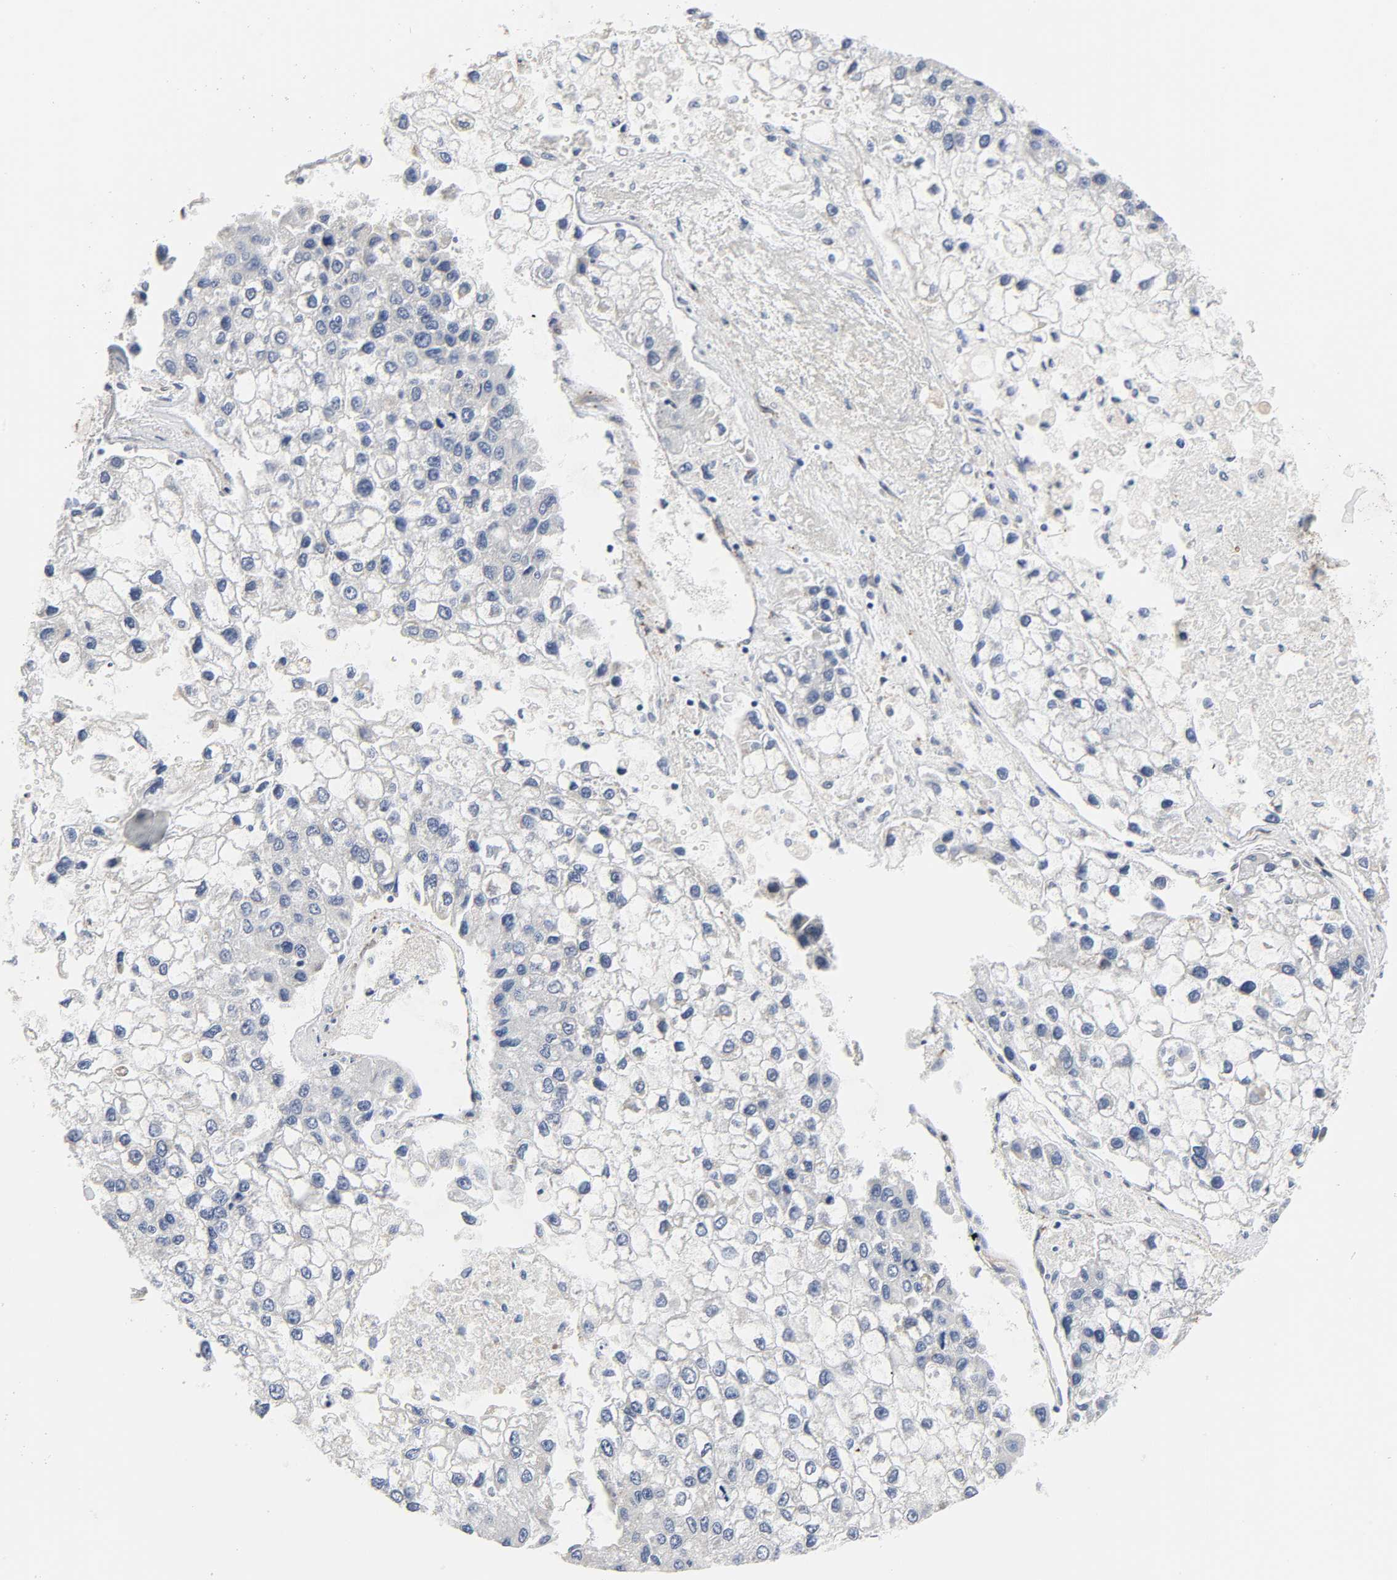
{"staining": {"intensity": "negative", "quantity": "none", "location": "none"}, "tissue": "liver cancer", "cell_type": "Tumor cells", "image_type": "cancer", "snomed": [{"axis": "morphology", "description": "Carcinoma, Hepatocellular, NOS"}, {"axis": "topography", "description": "Liver"}], "caption": "A histopathology image of hepatocellular carcinoma (liver) stained for a protein demonstrates no brown staining in tumor cells.", "gene": "ARHGAP1", "patient": {"sex": "female", "age": 66}}